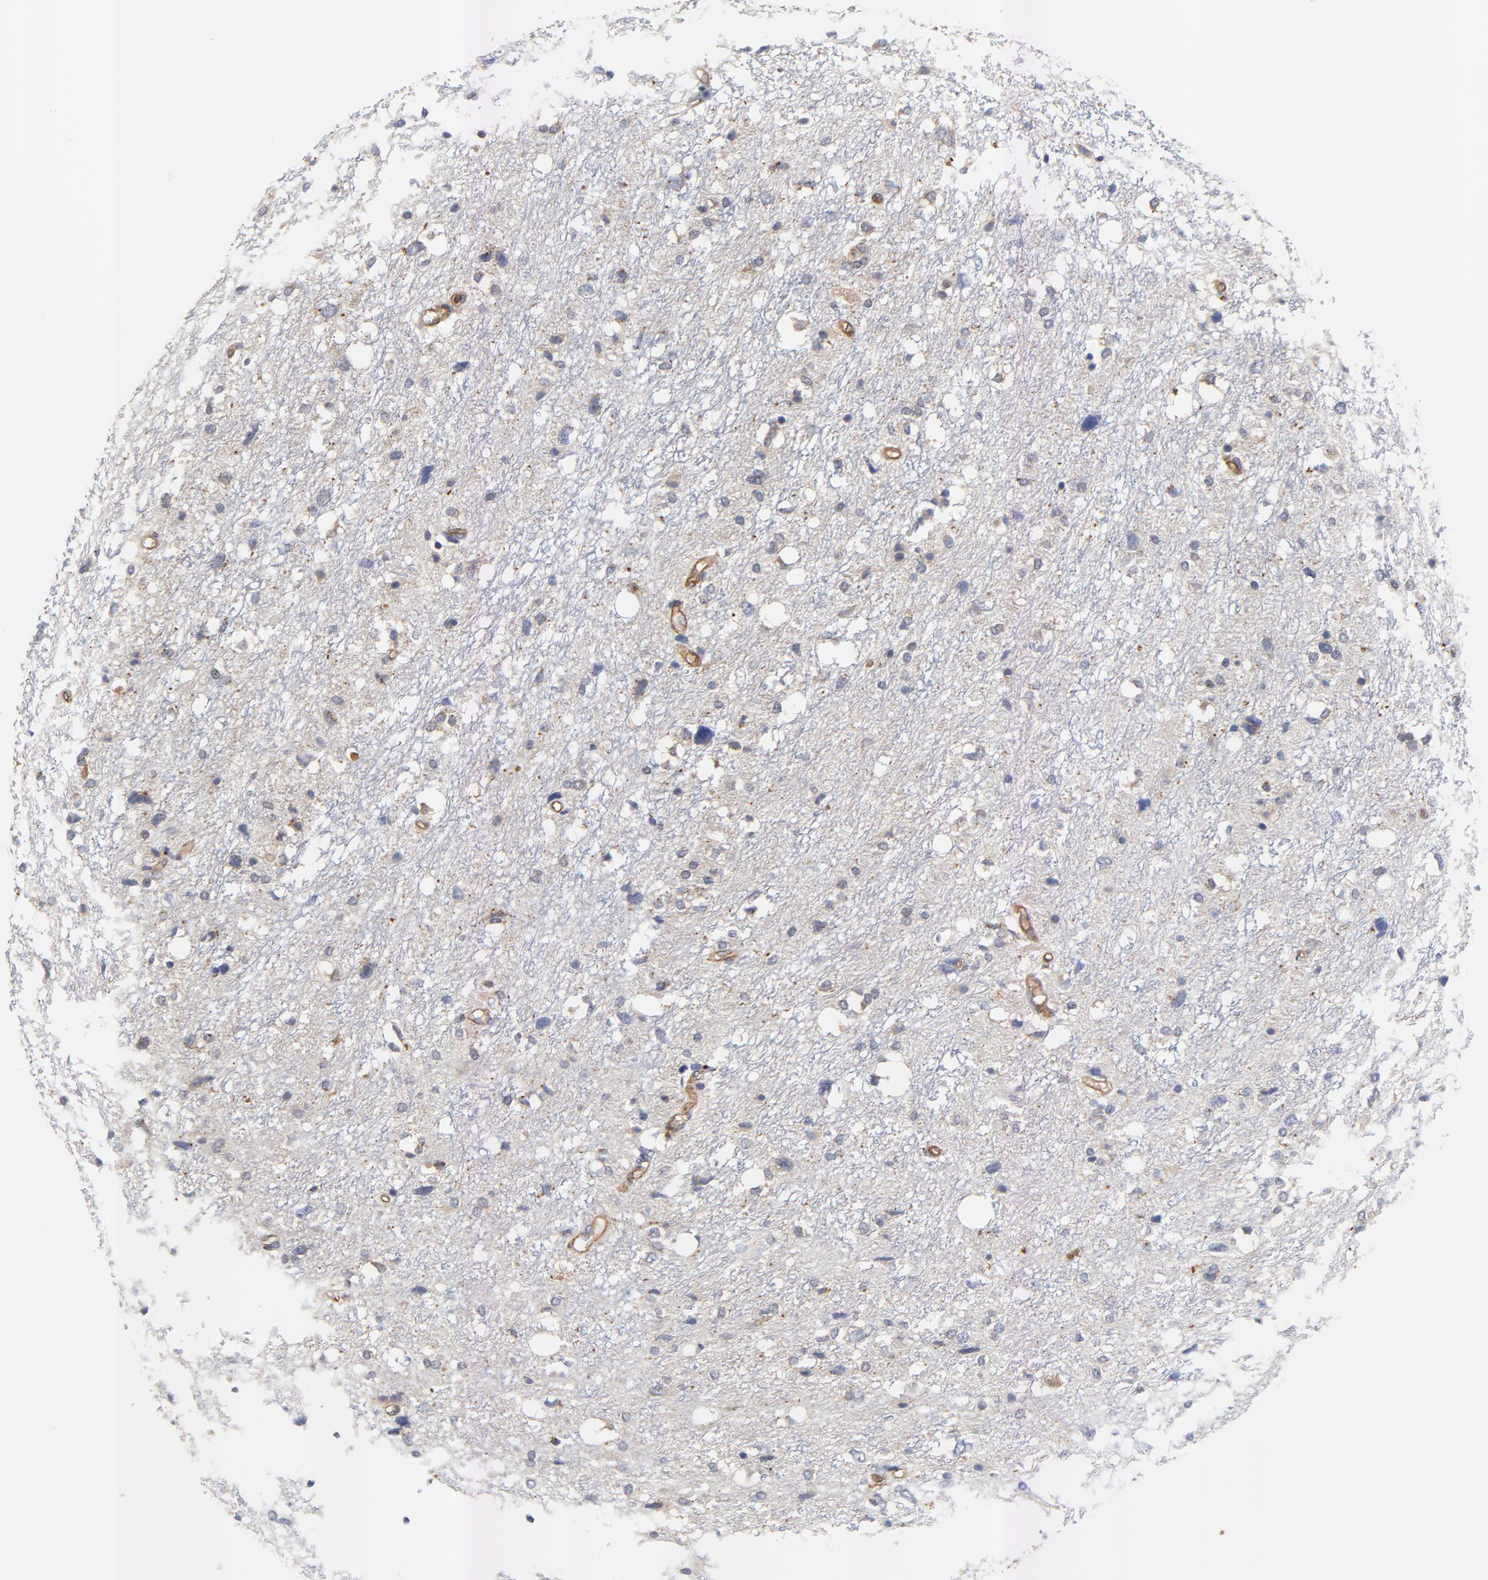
{"staining": {"intensity": "moderate", "quantity": "<25%", "location": "cytoplasmic/membranous"}, "tissue": "glioma", "cell_type": "Tumor cells", "image_type": "cancer", "snomed": [{"axis": "morphology", "description": "Glioma, malignant, High grade"}, {"axis": "topography", "description": "Brain"}], "caption": "Immunohistochemistry image of high-grade glioma (malignant) stained for a protein (brown), which shows low levels of moderate cytoplasmic/membranous staining in about <25% of tumor cells.", "gene": "FBXL2", "patient": {"sex": "female", "age": 59}}